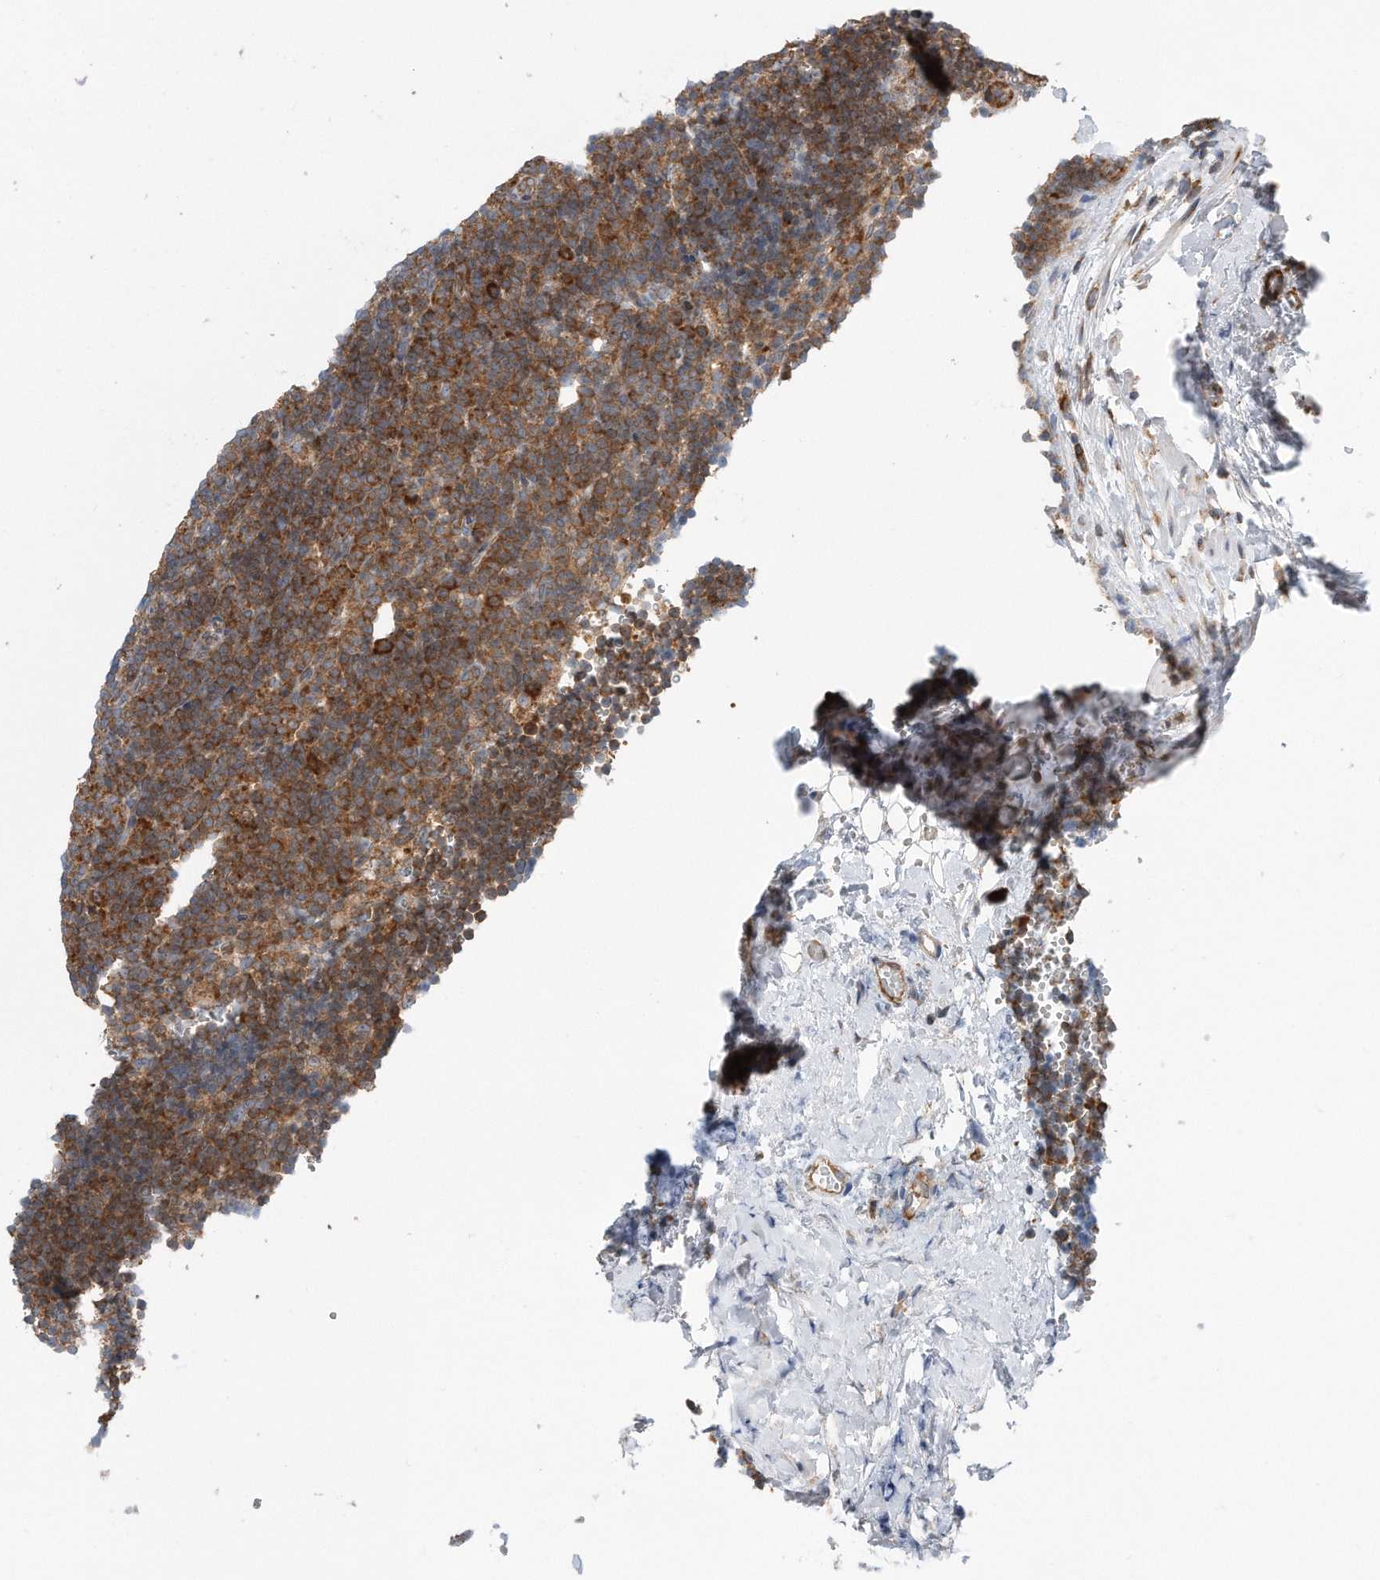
{"staining": {"intensity": "strong", "quantity": ">75%", "location": "cytoplasmic/membranous"}, "tissue": "lymphoma", "cell_type": "Tumor cells", "image_type": "cancer", "snomed": [{"axis": "morphology", "description": "Hodgkin's disease, NOS"}, {"axis": "topography", "description": "Lymph node"}], "caption": "DAB immunohistochemical staining of human lymphoma displays strong cytoplasmic/membranous protein staining in approximately >75% of tumor cells.", "gene": "RPL26L1", "patient": {"sex": "female", "age": 57}}